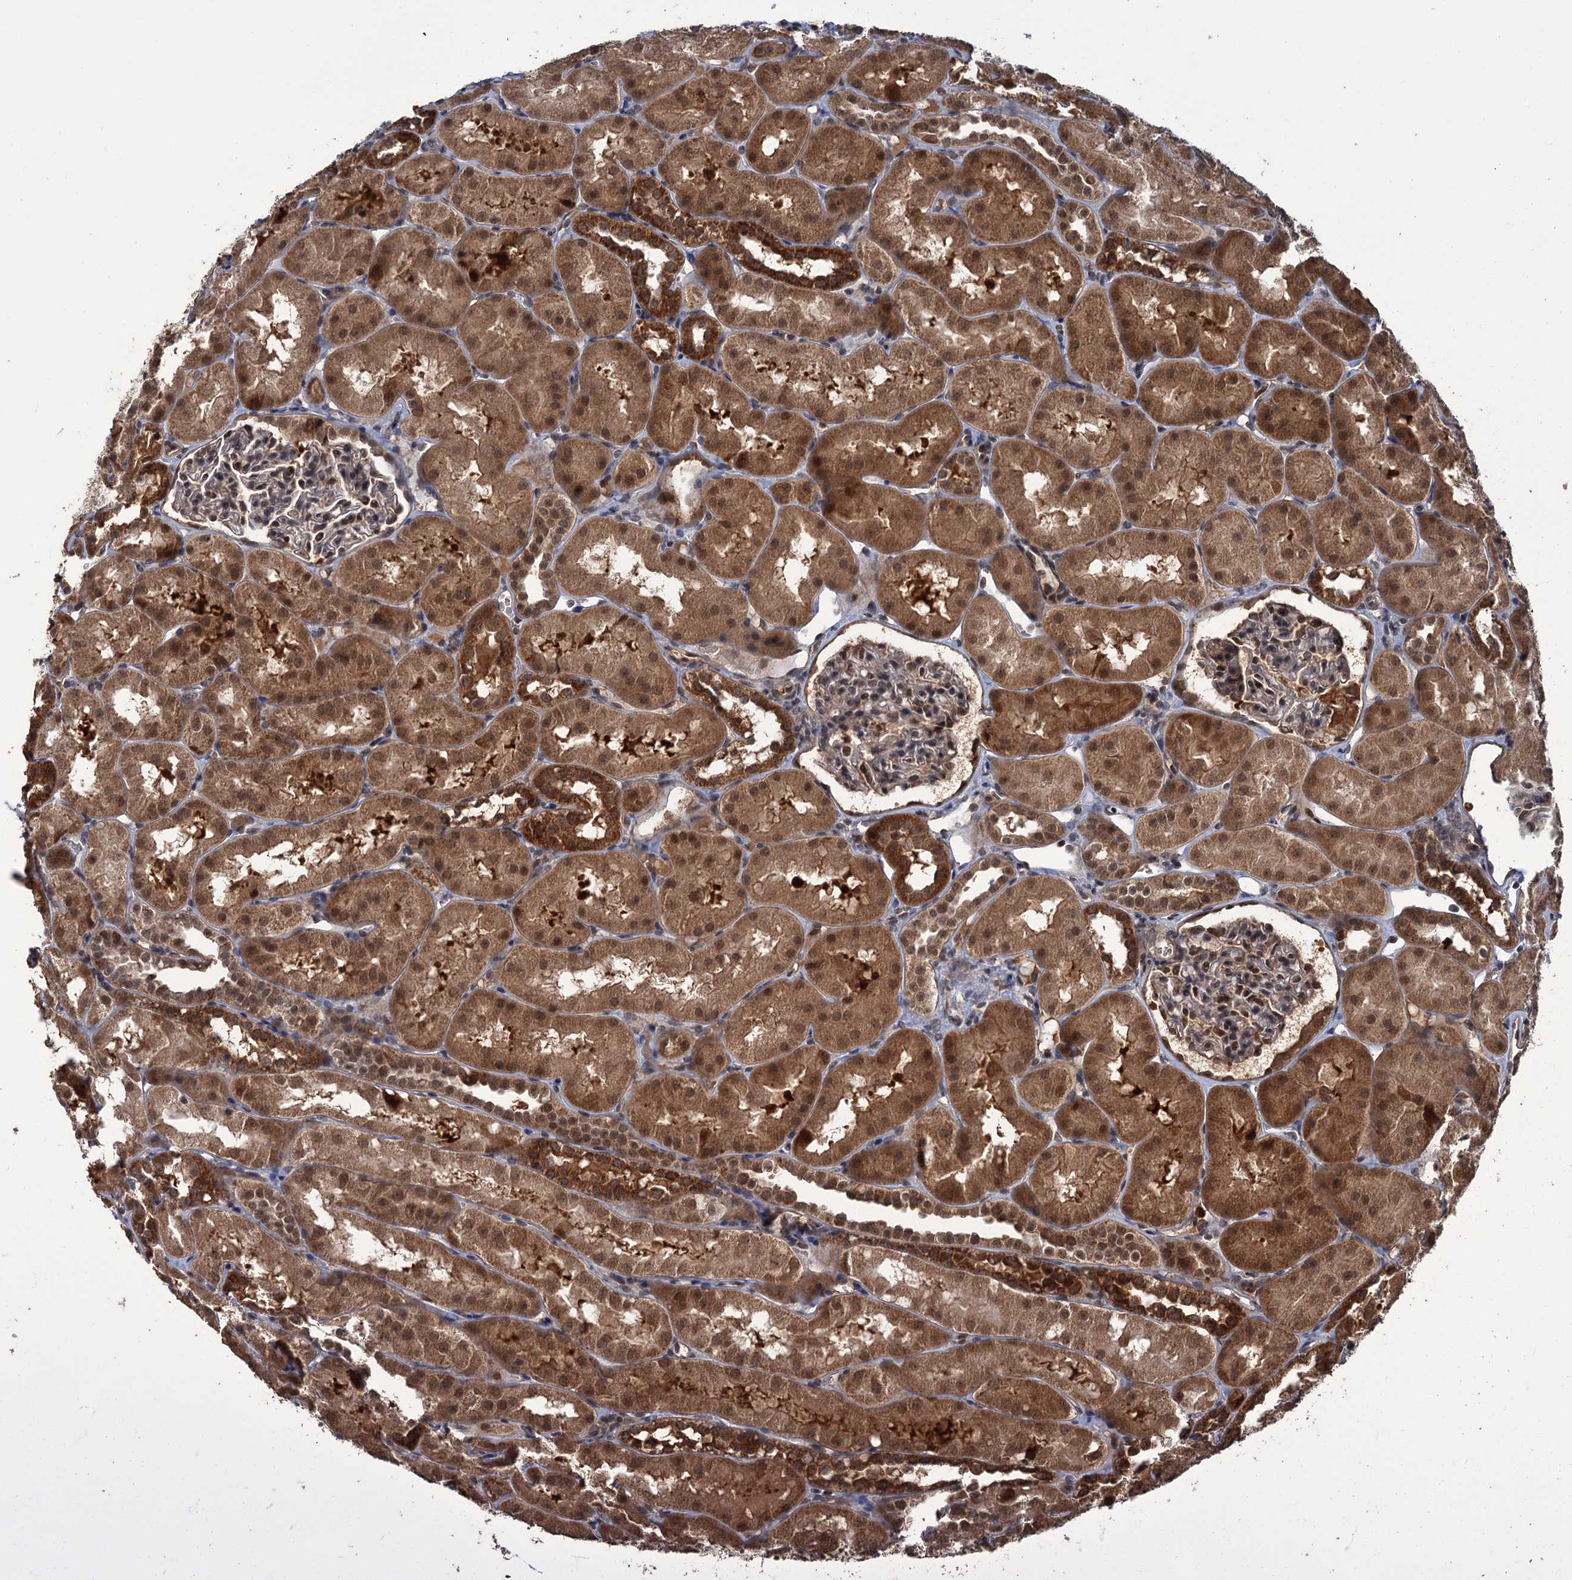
{"staining": {"intensity": "moderate", "quantity": "<25%", "location": "nuclear"}, "tissue": "kidney", "cell_type": "Cells in glomeruli", "image_type": "normal", "snomed": [{"axis": "morphology", "description": "Normal tissue, NOS"}, {"axis": "topography", "description": "Kidney"}, {"axis": "topography", "description": "Urinary bladder"}], "caption": "Protein expression analysis of normal kidney reveals moderate nuclear expression in approximately <25% of cells in glomeruli. (brown staining indicates protein expression, while blue staining denotes nuclei).", "gene": "KANSL2", "patient": {"sex": "male", "age": 16}}